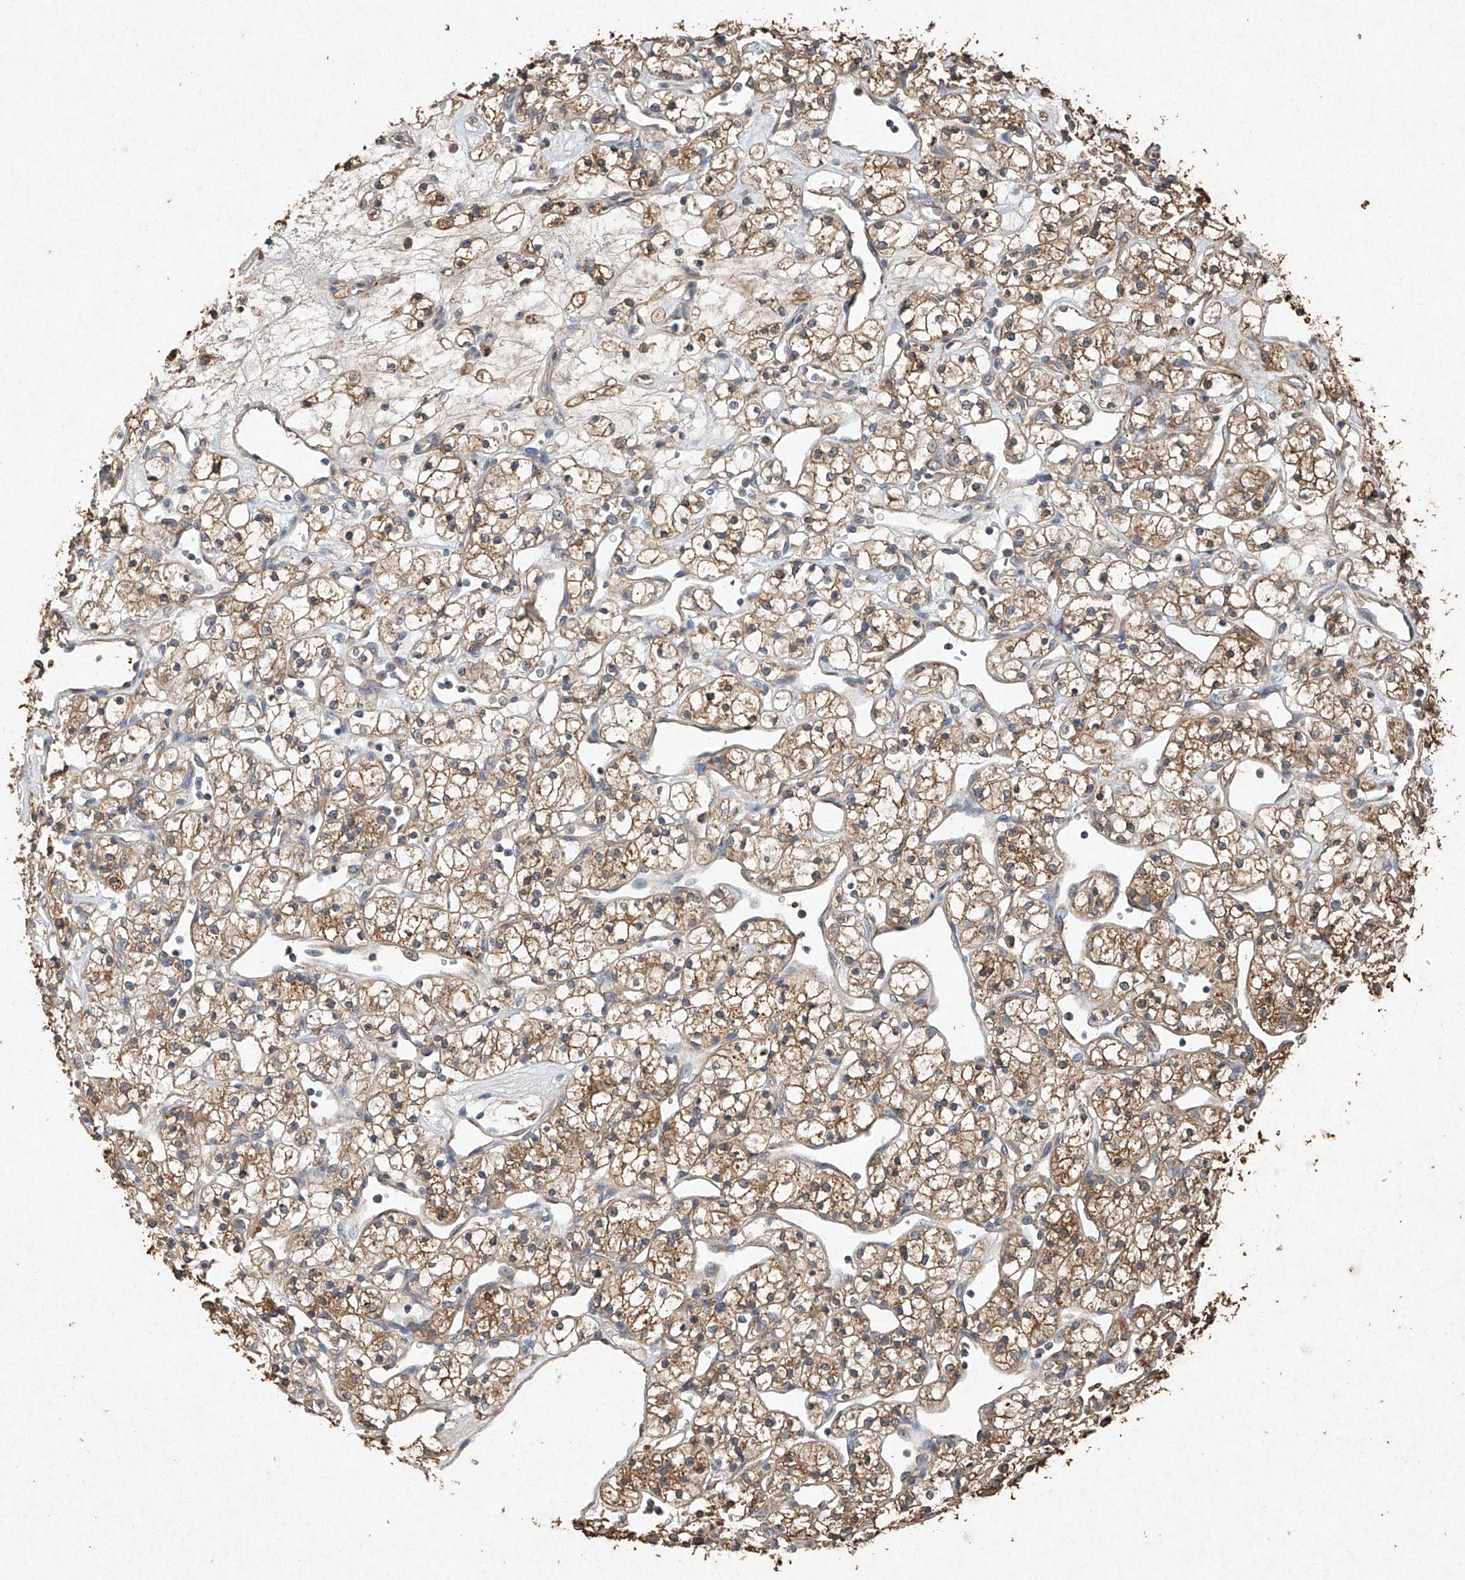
{"staining": {"intensity": "moderate", "quantity": ">75%", "location": "cytoplasmic/membranous"}, "tissue": "renal cancer", "cell_type": "Tumor cells", "image_type": "cancer", "snomed": [{"axis": "morphology", "description": "Adenocarcinoma, NOS"}, {"axis": "topography", "description": "Kidney"}], "caption": "This photomicrograph exhibits immunohistochemistry staining of renal adenocarcinoma, with medium moderate cytoplasmic/membranous staining in approximately >75% of tumor cells.", "gene": "STK3", "patient": {"sex": "female", "age": 60}}